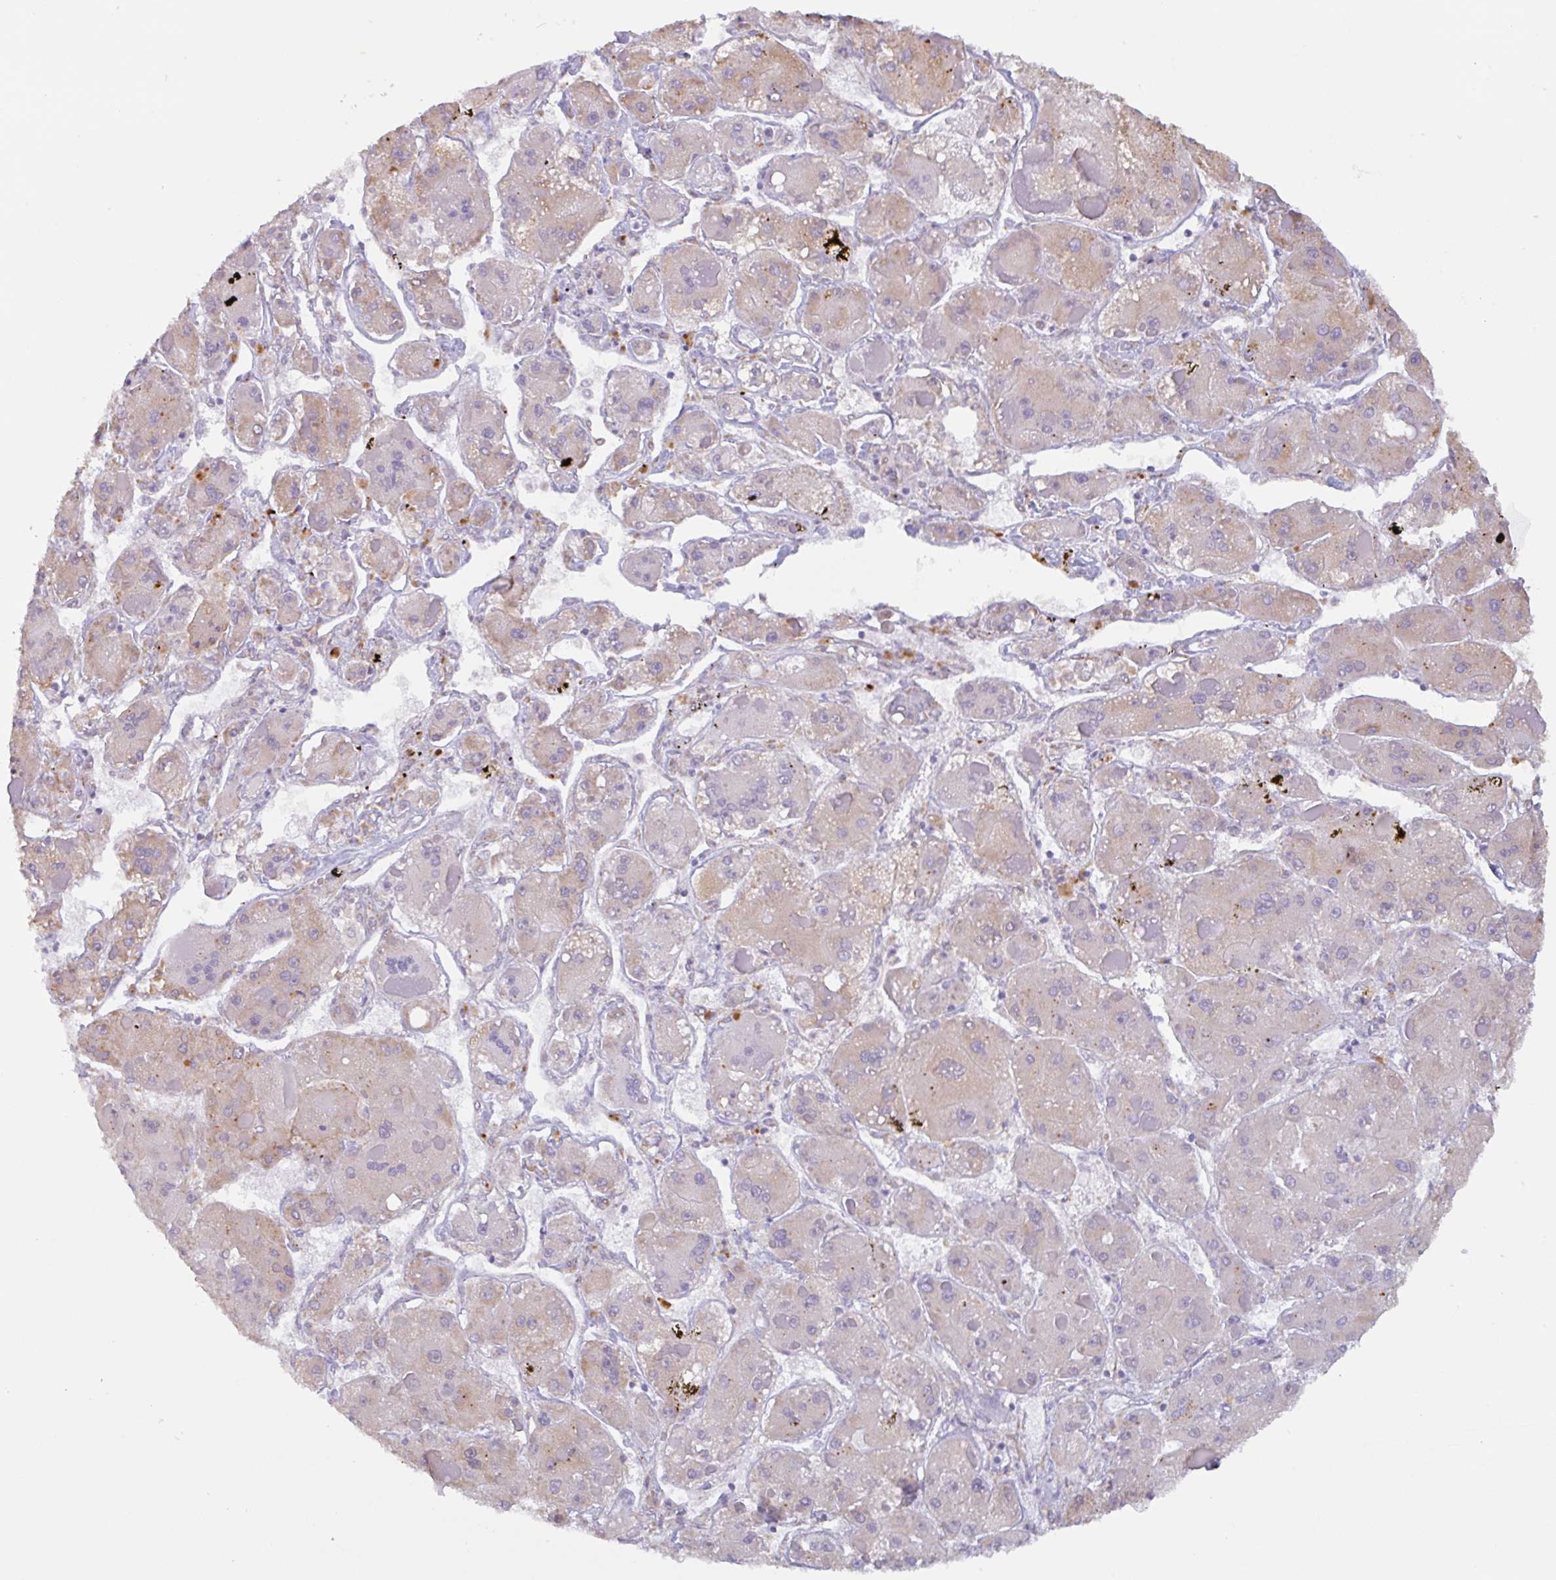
{"staining": {"intensity": "weak", "quantity": "<25%", "location": "cytoplasmic/membranous"}, "tissue": "liver cancer", "cell_type": "Tumor cells", "image_type": "cancer", "snomed": [{"axis": "morphology", "description": "Carcinoma, Hepatocellular, NOS"}, {"axis": "topography", "description": "Liver"}], "caption": "This is an IHC image of liver cancer (hepatocellular carcinoma). There is no staining in tumor cells.", "gene": "DOK4", "patient": {"sex": "female", "age": 73}}